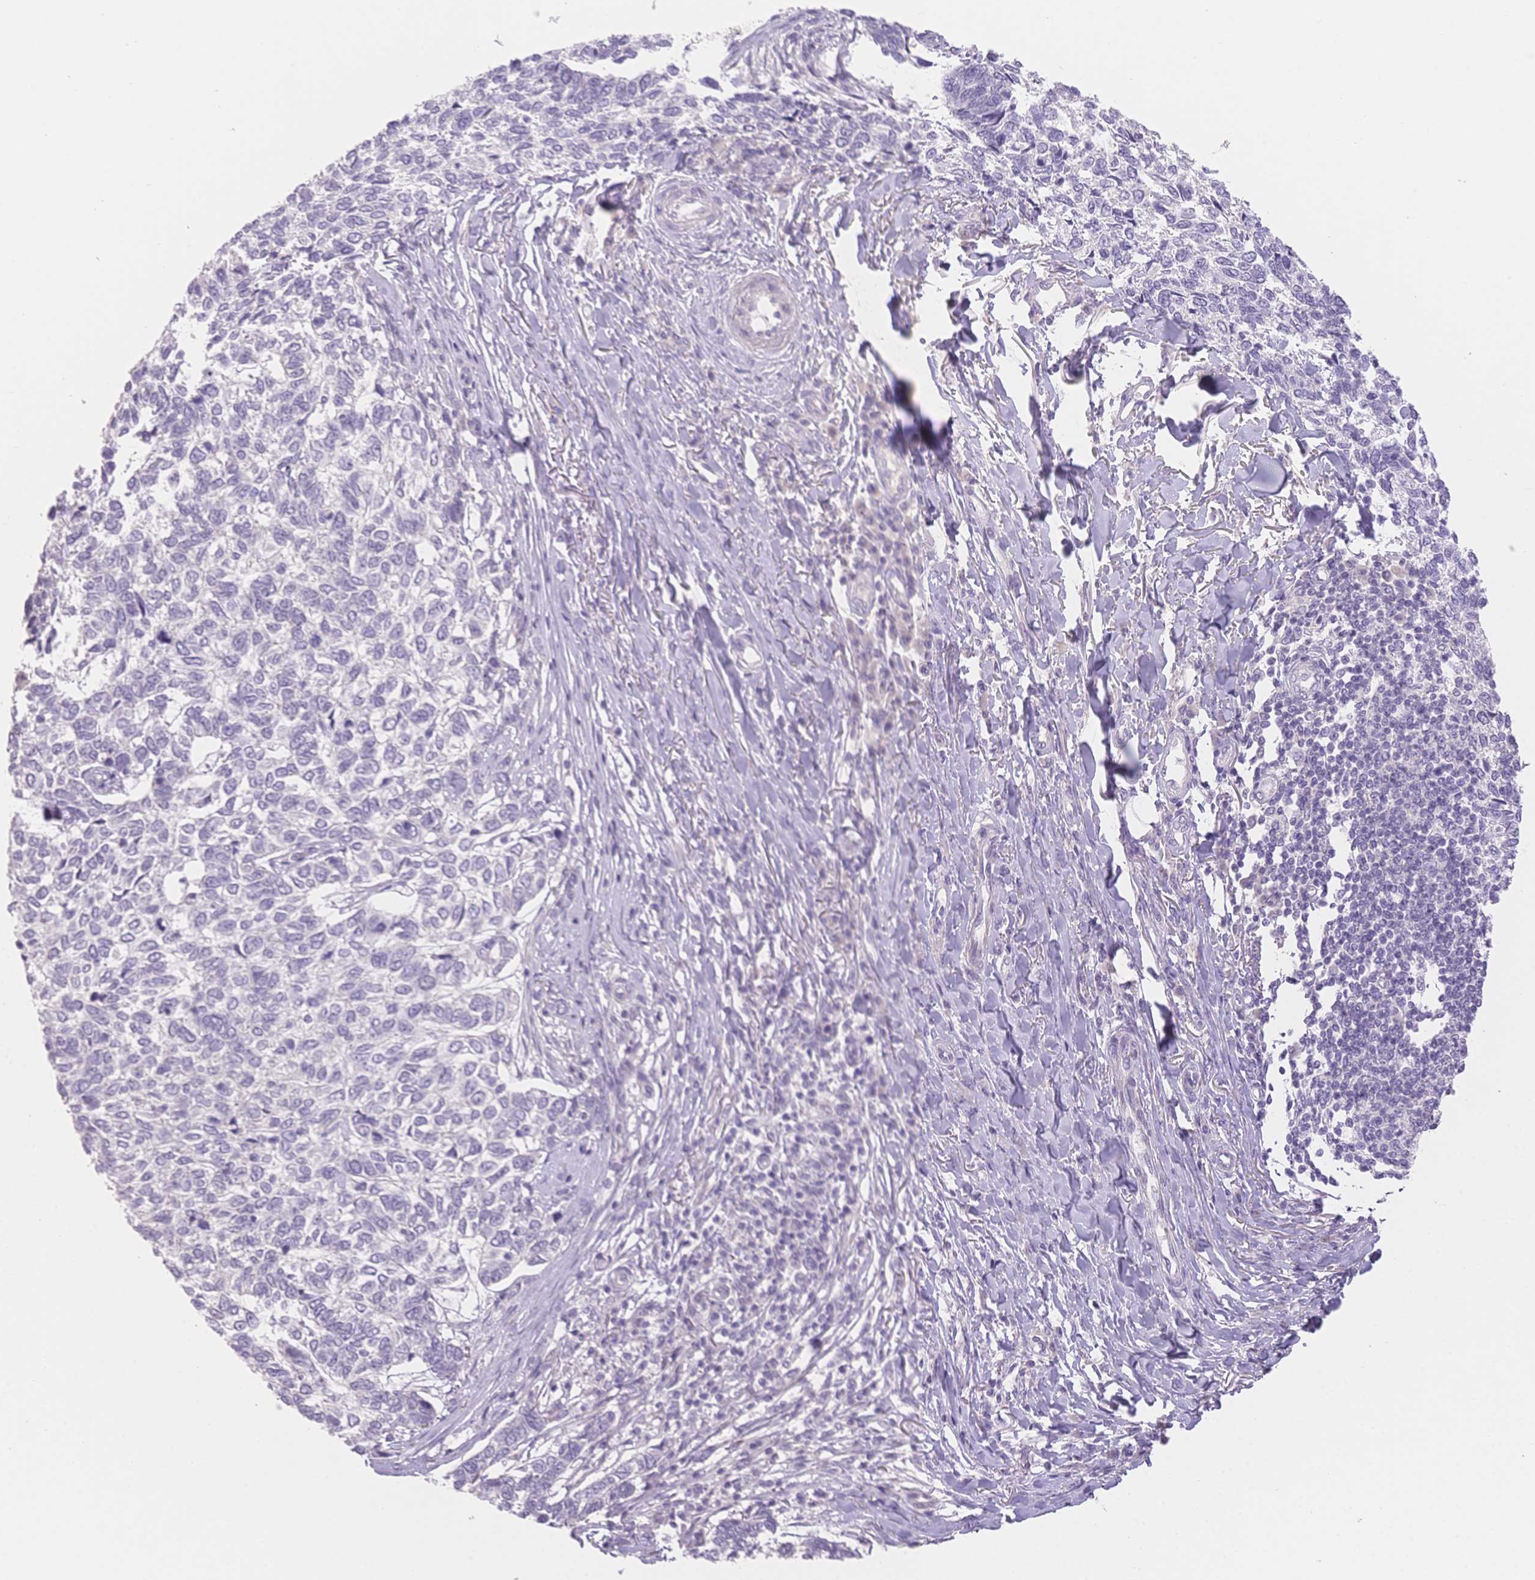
{"staining": {"intensity": "negative", "quantity": "none", "location": "none"}, "tissue": "skin cancer", "cell_type": "Tumor cells", "image_type": "cancer", "snomed": [{"axis": "morphology", "description": "Basal cell carcinoma"}, {"axis": "topography", "description": "Skin"}], "caption": "The photomicrograph exhibits no staining of tumor cells in skin cancer (basal cell carcinoma).", "gene": "SUV39H2", "patient": {"sex": "female", "age": 65}}